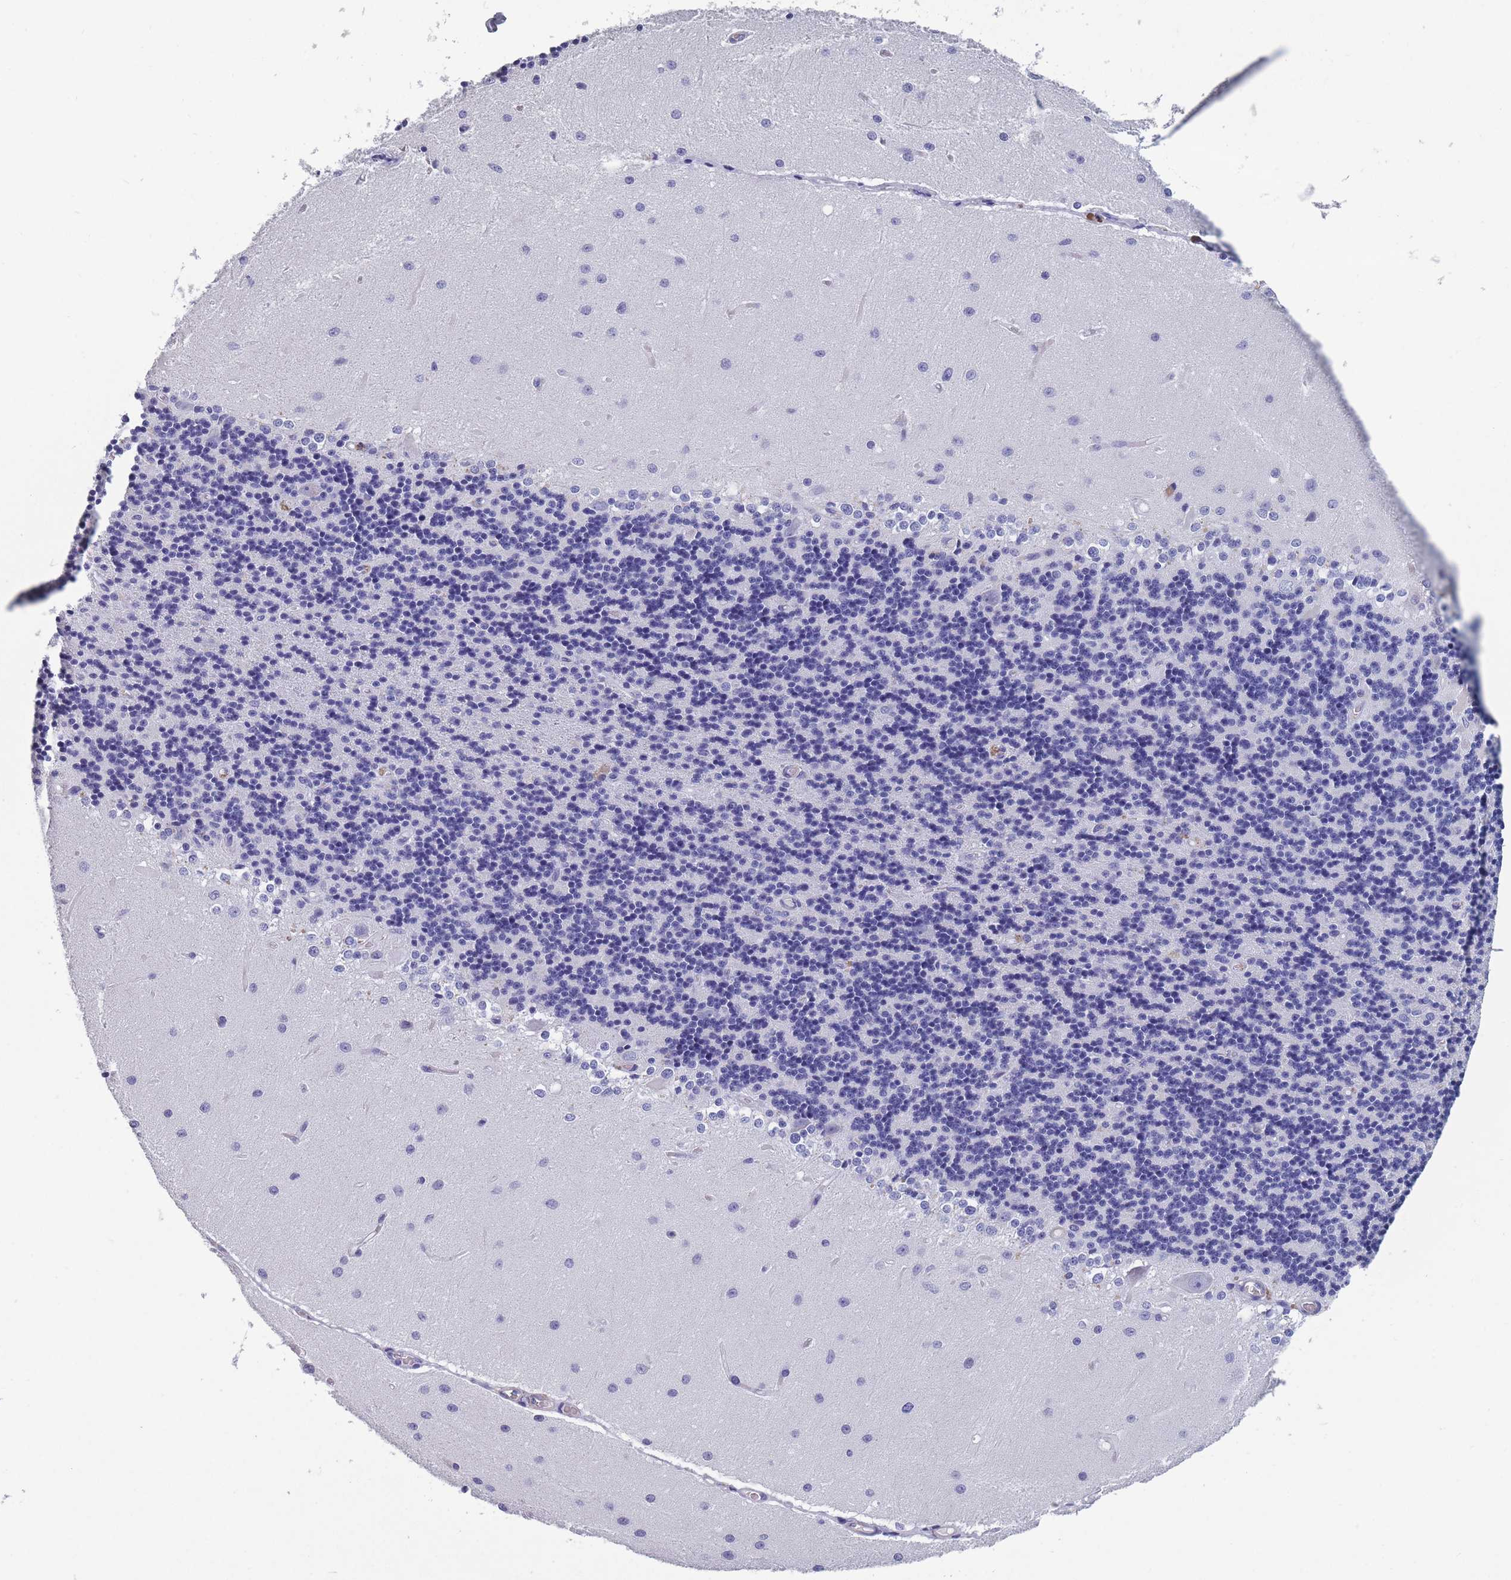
{"staining": {"intensity": "negative", "quantity": "none", "location": "none"}, "tissue": "cerebellum", "cell_type": "Cells in granular layer", "image_type": "normal", "snomed": [{"axis": "morphology", "description": "Normal tissue, NOS"}, {"axis": "topography", "description": "Cerebellum"}], "caption": "A high-resolution photomicrograph shows immunohistochemistry staining of unremarkable cerebellum, which displays no significant staining in cells in granular layer.", "gene": "OR4C5", "patient": {"sex": "female", "age": 29}}